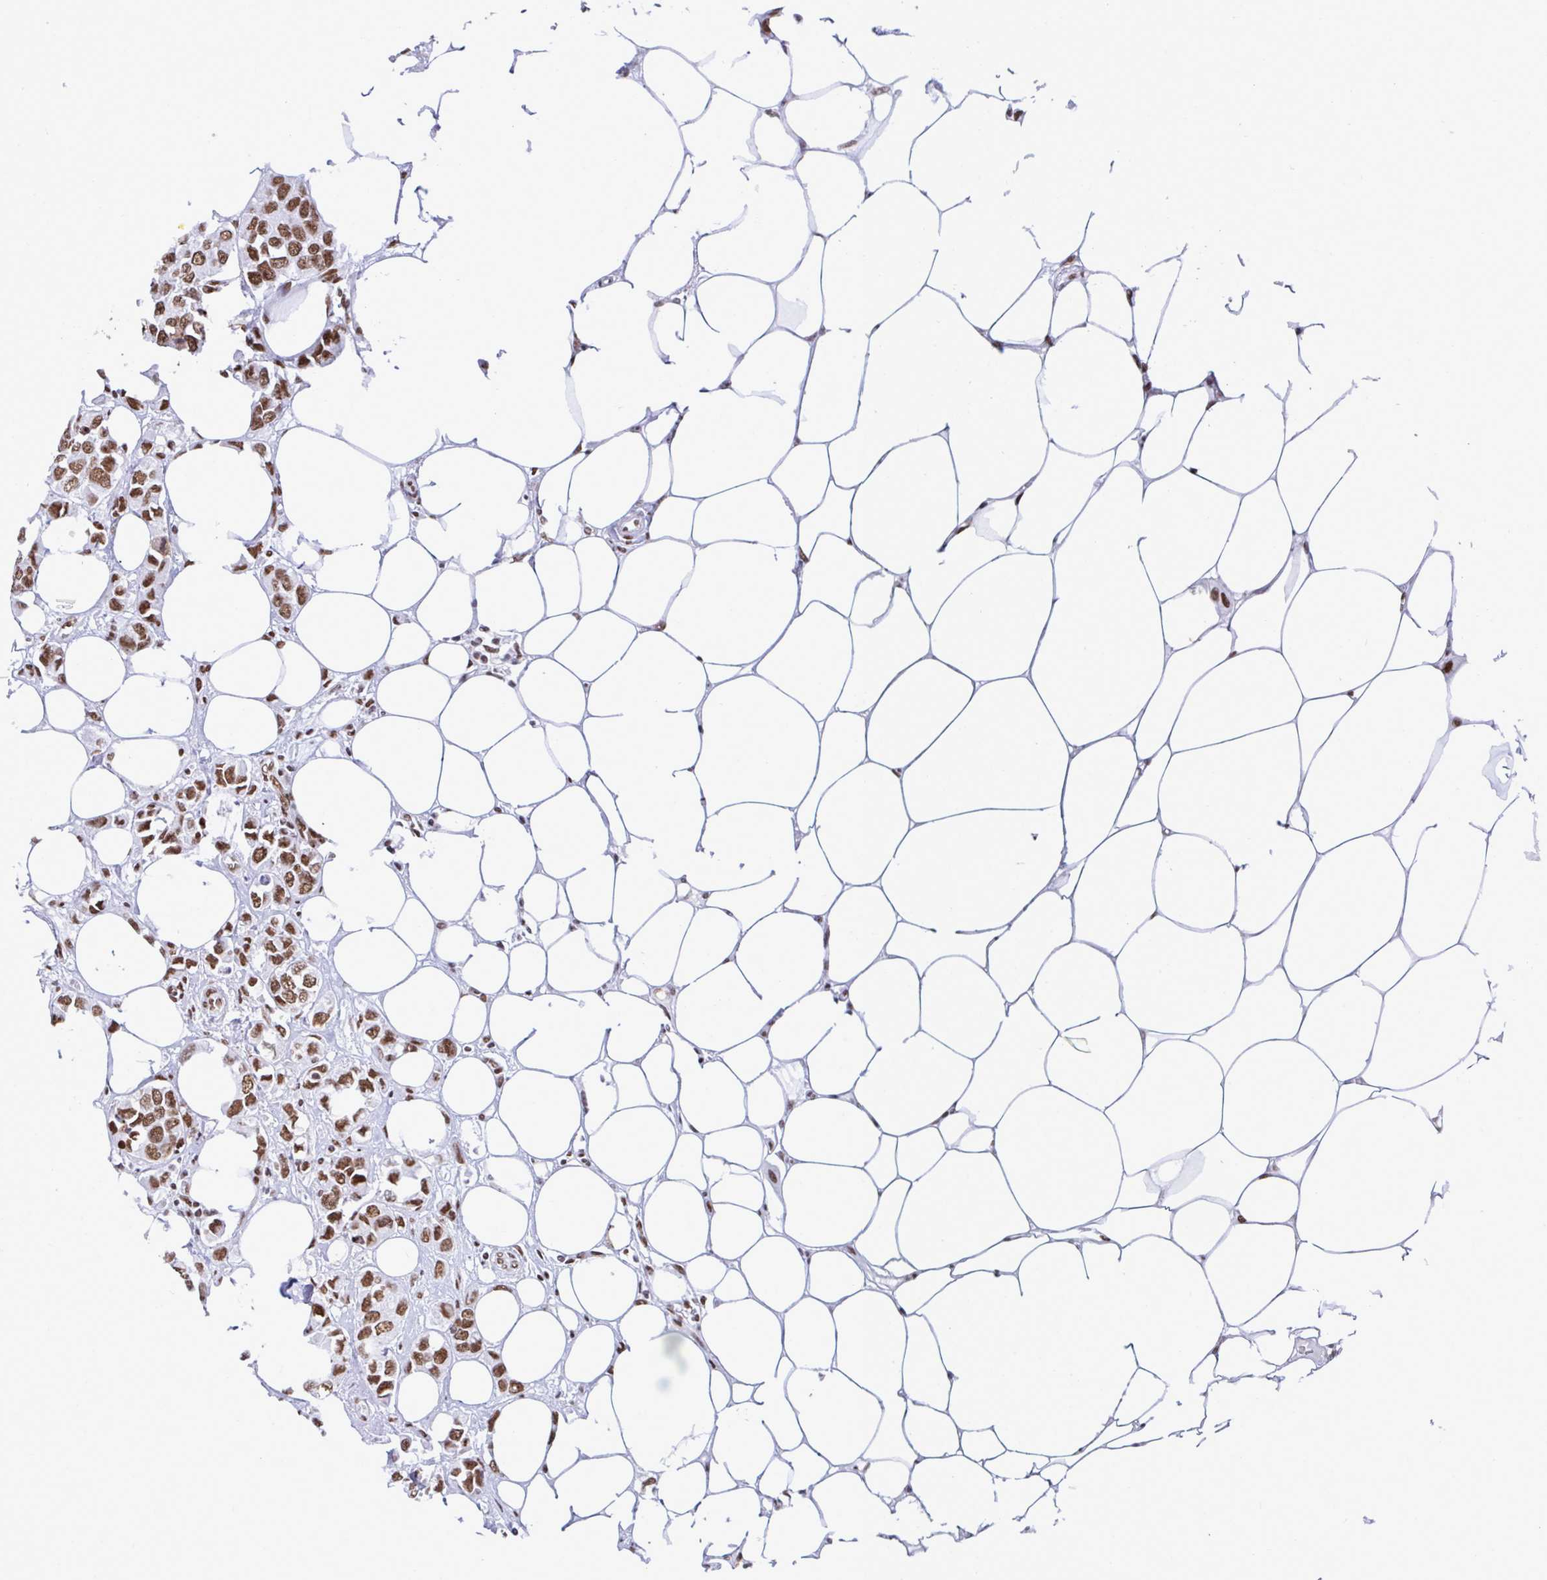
{"staining": {"intensity": "moderate", "quantity": ">75%", "location": "nuclear"}, "tissue": "breast cancer", "cell_type": "Tumor cells", "image_type": "cancer", "snomed": [{"axis": "morphology", "description": "Lobular carcinoma"}, {"axis": "topography", "description": "Breast"}], "caption": "There is medium levels of moderate nuclear positivity in tumor cells of lobular carcinoma (breast), as demonstrated by immunohistochemical staining (brown color).", "gene": "DDX52", "patient": {"sex": "female", "age": 91}}